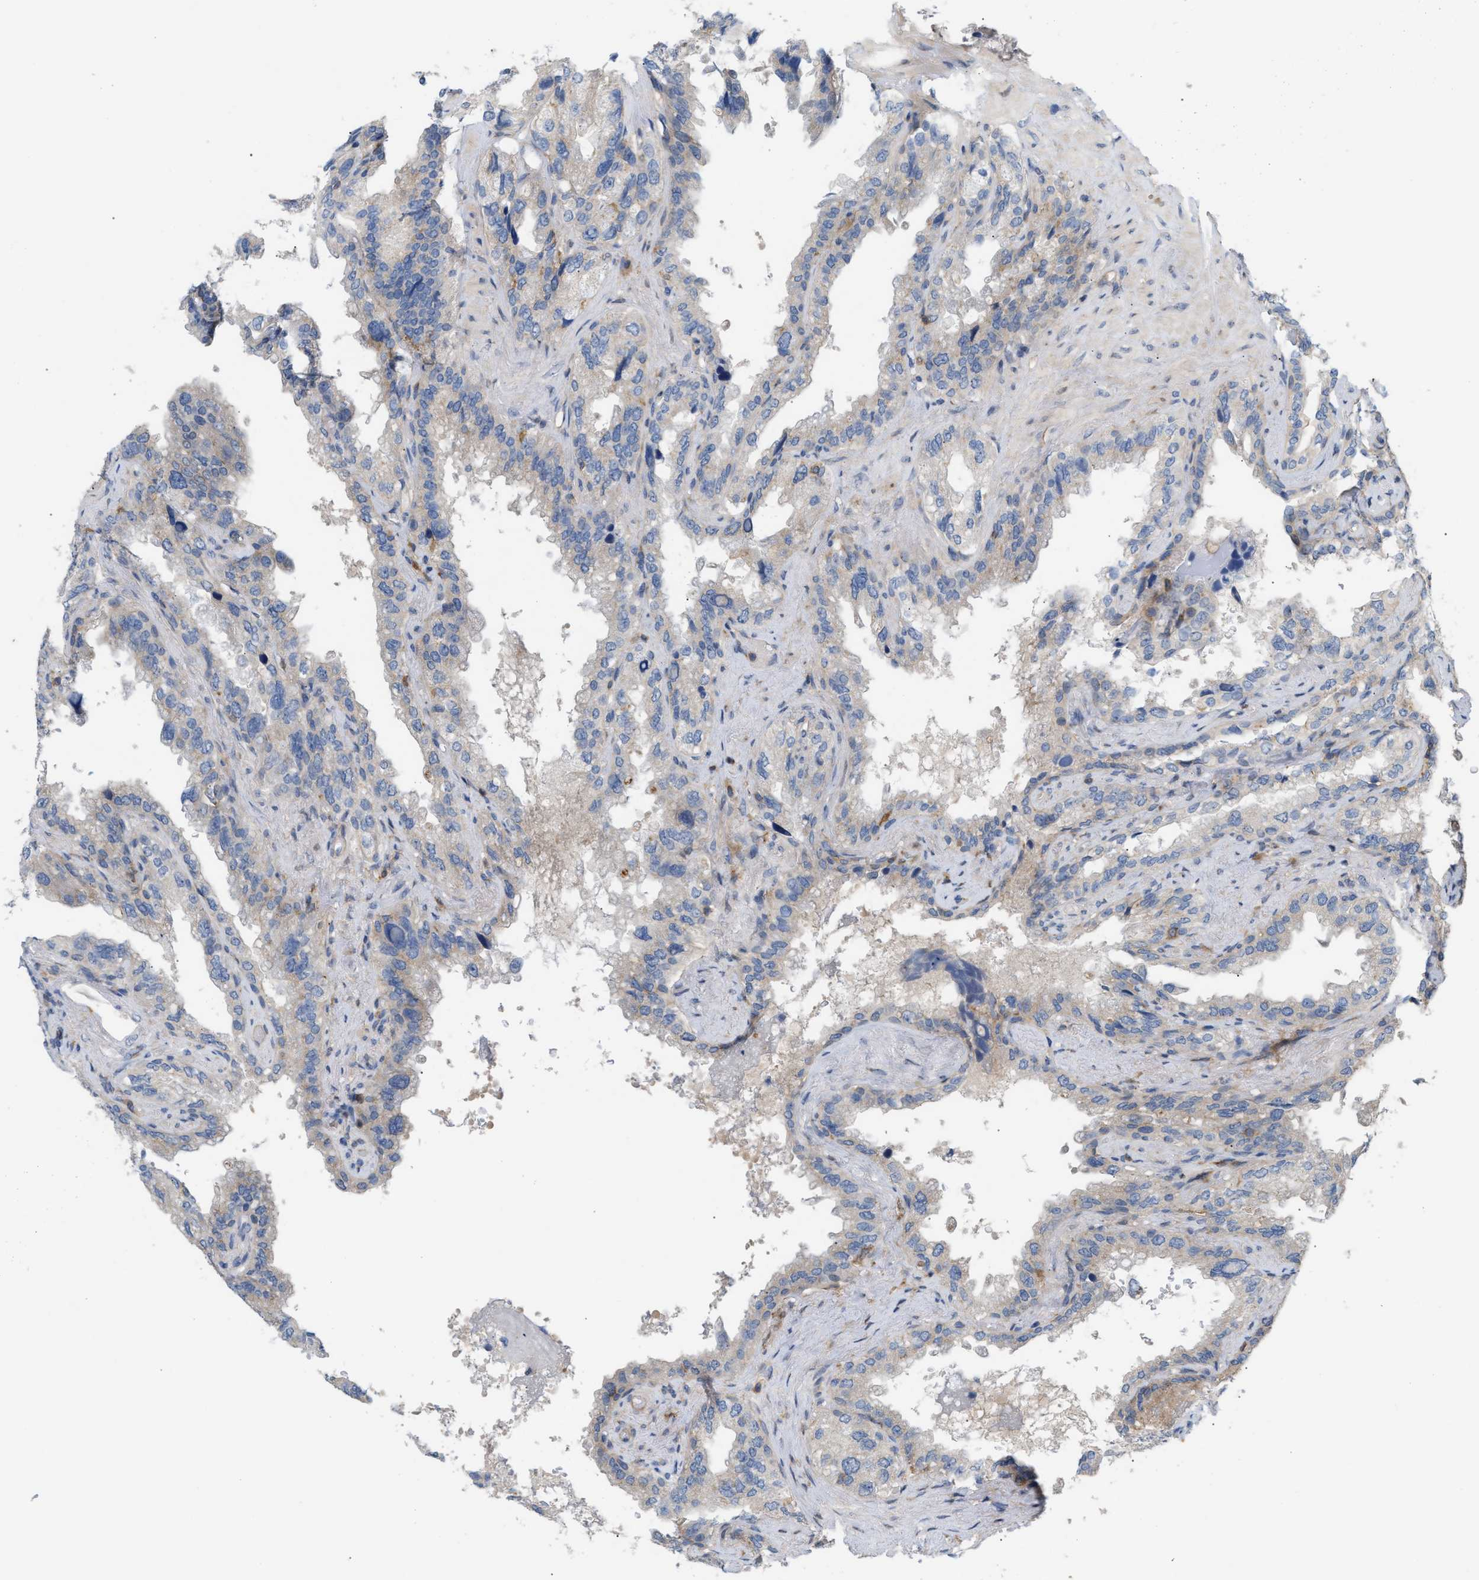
{"staining": {"intensity": "weak", "quantity": "<25%", "location": "cytoplasmic/membranous"}, "tissue": "seminal vesicle", "cell_type": "Glandular cells", "image_type": "normal", "snomed": [{"axis": "morphology", "description": "Normal tissue, NOS"}, {"axis": "topography", "description": "Seminal veicle"}], "caption": "There is no significant staining in glandular cells of seminal vesicle. (DAB immunohistochemistry visualized using brightfield microscopy, high magnification).", "gene": "DBNL", "patient": {"sex": "male", "age": 68}}